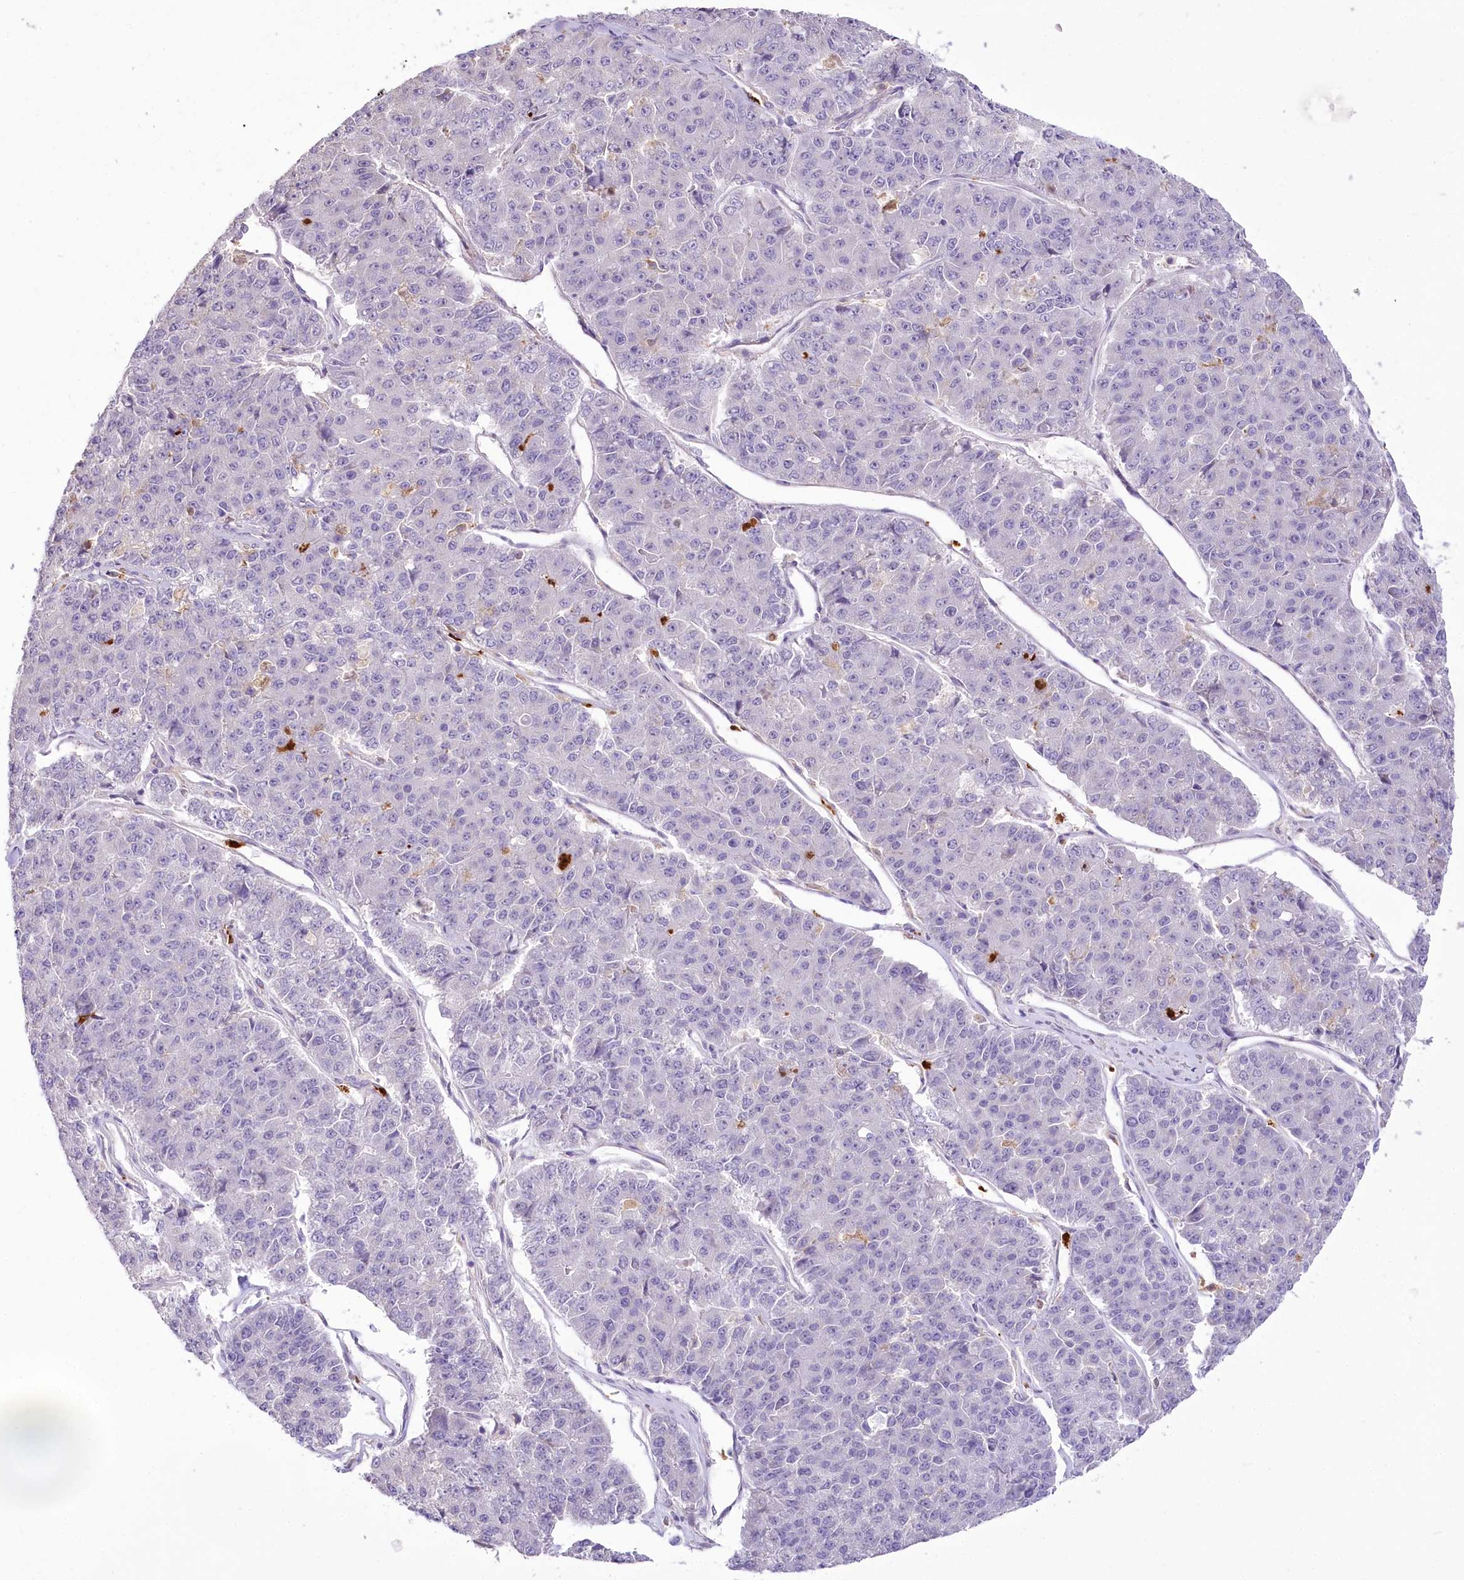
{"staining": {"intensity": "negative", "quantity": "none", "location": "none"}, "tissue": "pancreatic cancer", "cell_type": "Tumor cells", "image_type": "cancer", "snomed": [{"axis": "morphology", "description": "Adenocarcinoma, NOS"}, {"axis": "topography", "description": "Pancreas"}], "caption": "High power microscopy histopathology image of an immunohistochemistry photomicrograph of pancreatic adenocarcinoma, revealing no significant staining in tumor cells.", "gene": "DPYD", "patient": {"sex": "male", "age": 50}}